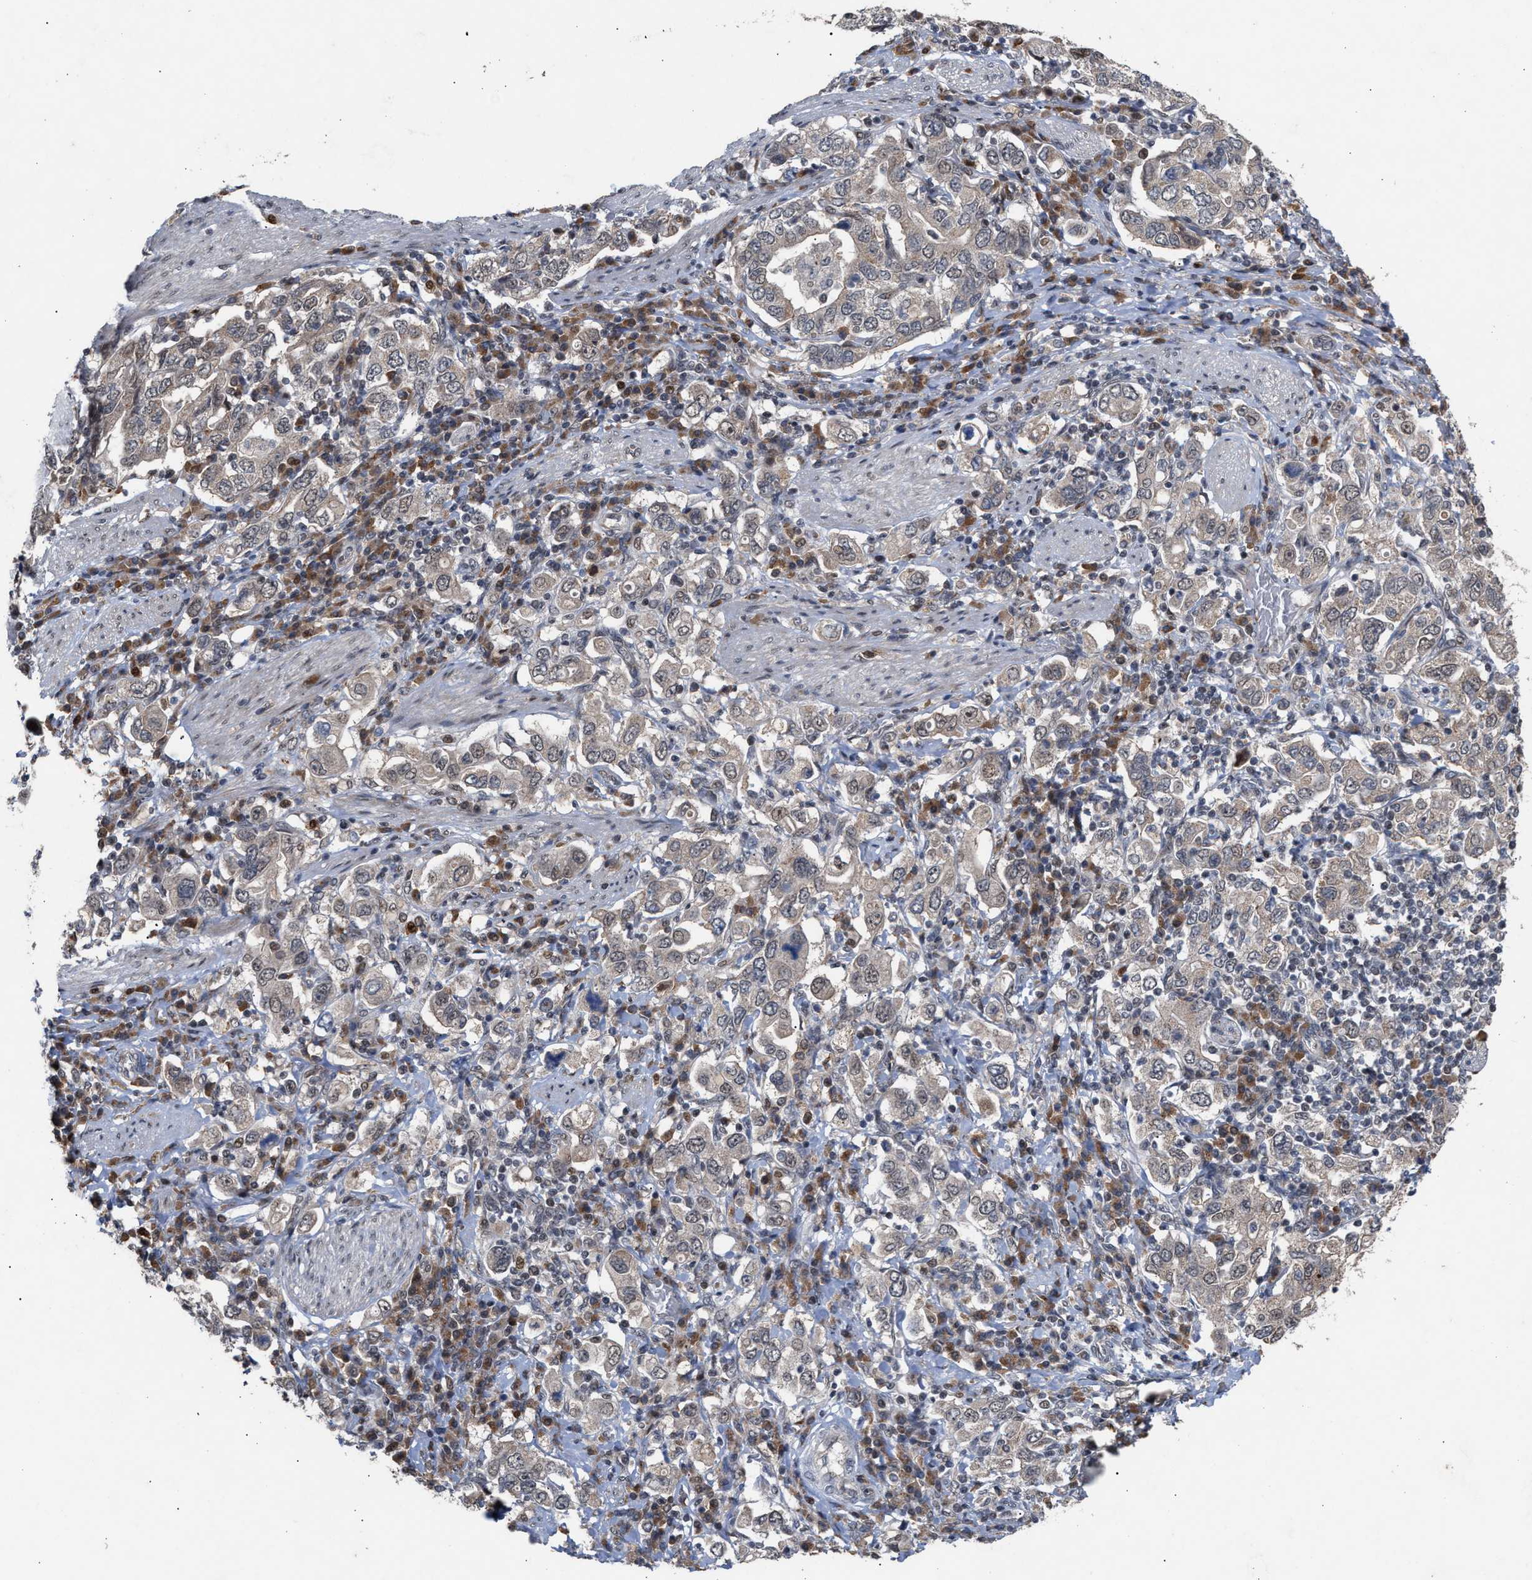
{"staining": {"intensity": "weak", "quantity": ">75%", "location": "cytoplasmic/membranous"}, "tissue": "stomach cancer", "cell_type": "Tumor cells", "image_type": "cancer", "snomed": [{"axis": "morphology", "description": "Adenocarcinoma, NOS"}, {"axis": "topography", "description": "Stomach, upper"}], "caption": "DAB (3,3'-diaminobenzidine) immunohistochemical staining of stomach cancer demonstrates weak cytoplasmic/membranous protein positivity in approximately >75% of tumor cells.", "gene": "MKNK2", "patient": {"sex": "male", "age": 62}}